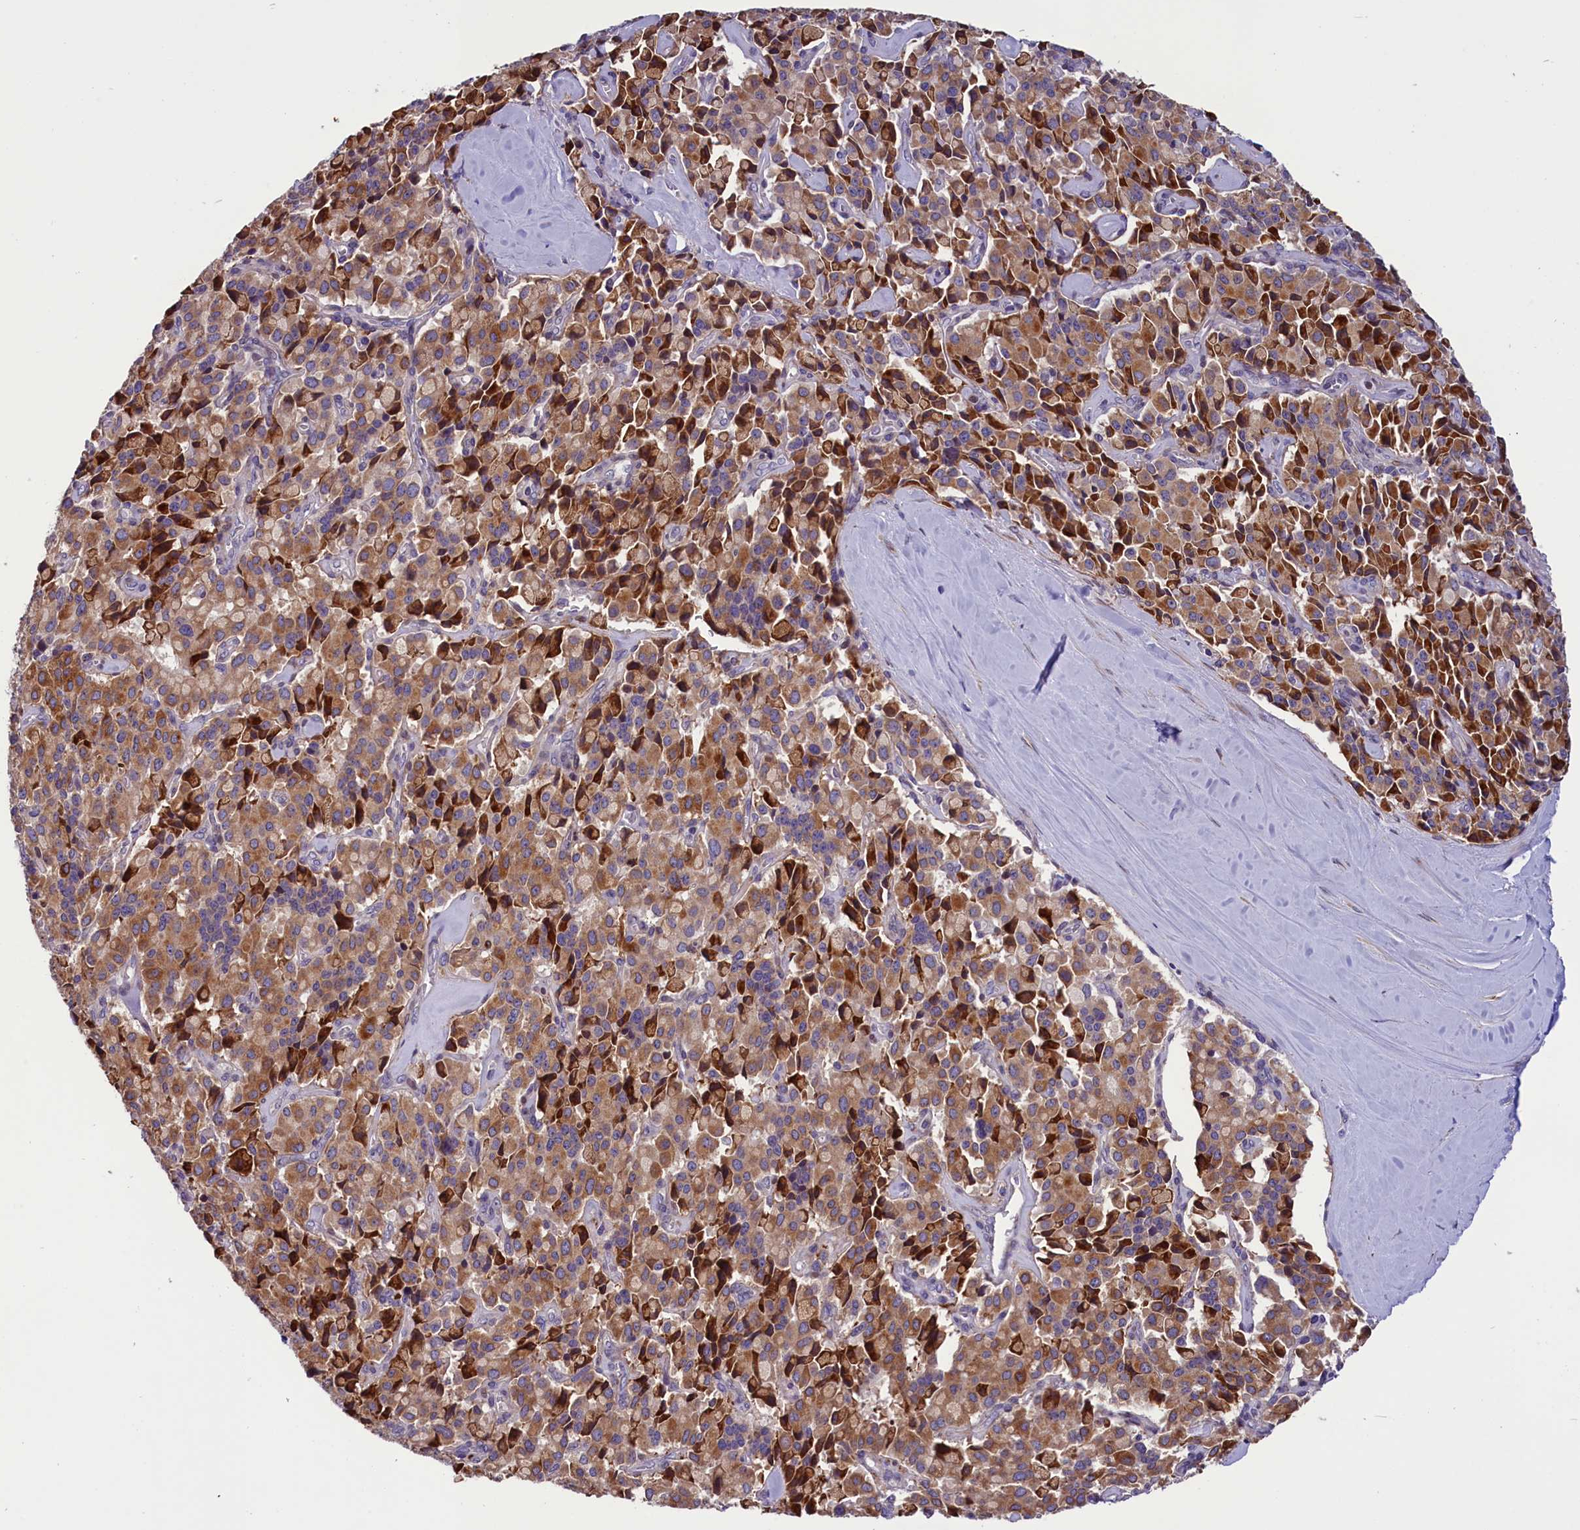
{"staining": {"intensity": "moderate", "quantity": ">75%", "location": "cytoplasmic/membranous"}, "tissue": "pancreatic cancer", "cell_type": "Tumor cells", "image_type": "cancer", "snomed": [{"axis": "morphology", "description": "Adenocarcinoma, NOS"}, {"axis": "topography", "description": "Pancreas"}], "caption": "Brown immunohistochemical staining in pancreatic cancer (adenocarcinoma) exhibits moderate cytoplasmic/membranous staining in approximately >75% of tumor cells. (DAB = brown stain, brightfield microscopy at high magnification).", "gene": "MIEF2", "patient": {"sex": "male", "age": 65}}